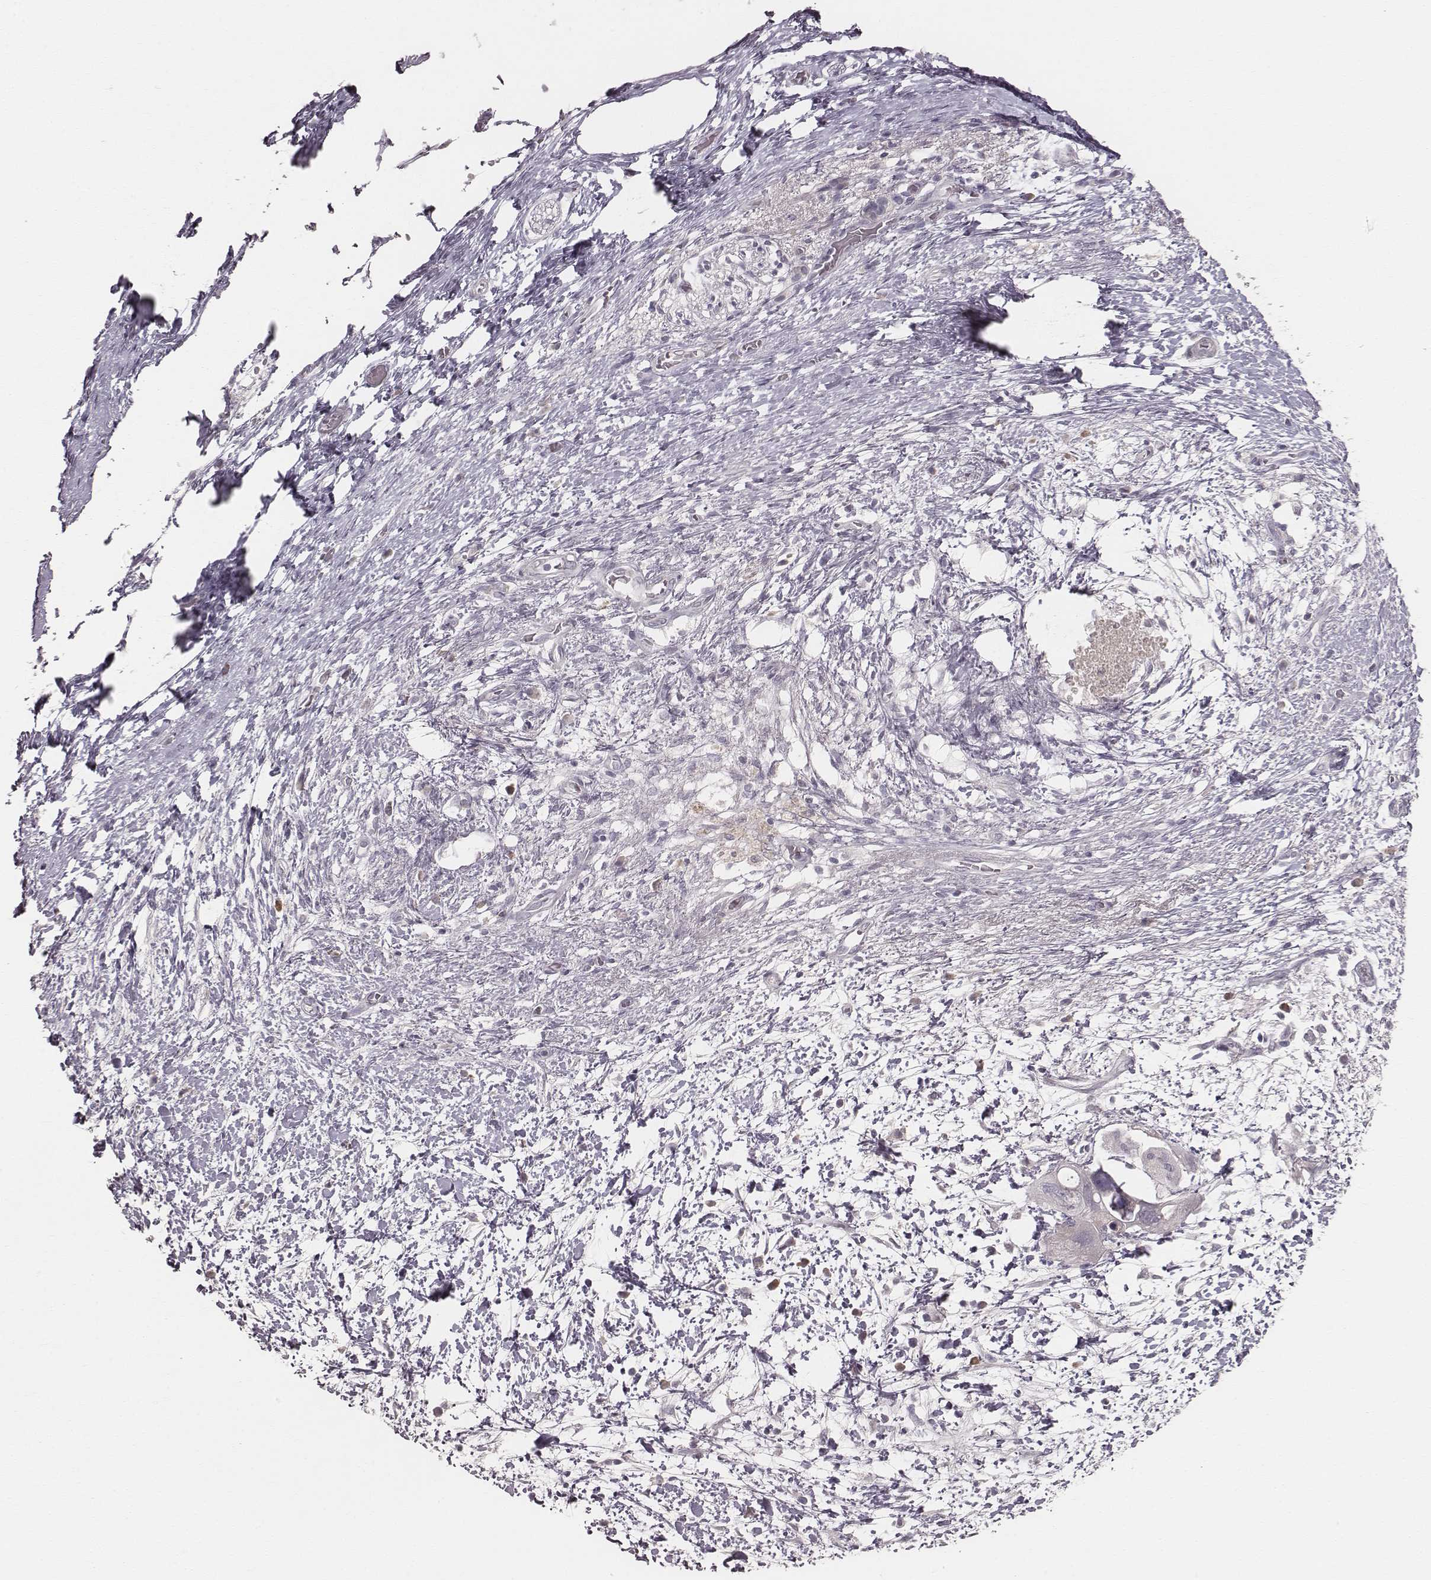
{"staining": {"intensity": "negative", "quantity": "none", "location": "none"}, "tissue": "pancreatic cancer", "cell_type": "Tumor cells", "image_type": "cancer", "snomed": [{"axis": "morphology", "description": "Adenocarcinoma, NOS"}, {"axis": "topography", "description": "Pancreas"}], "caption": "This is a histopathology image of immunohistochemistry staining of pancreatic cancer, which shows no positivity in tumor cells.", "gene": "LY6K", "patient": {"sex": "female", "age": 72}}